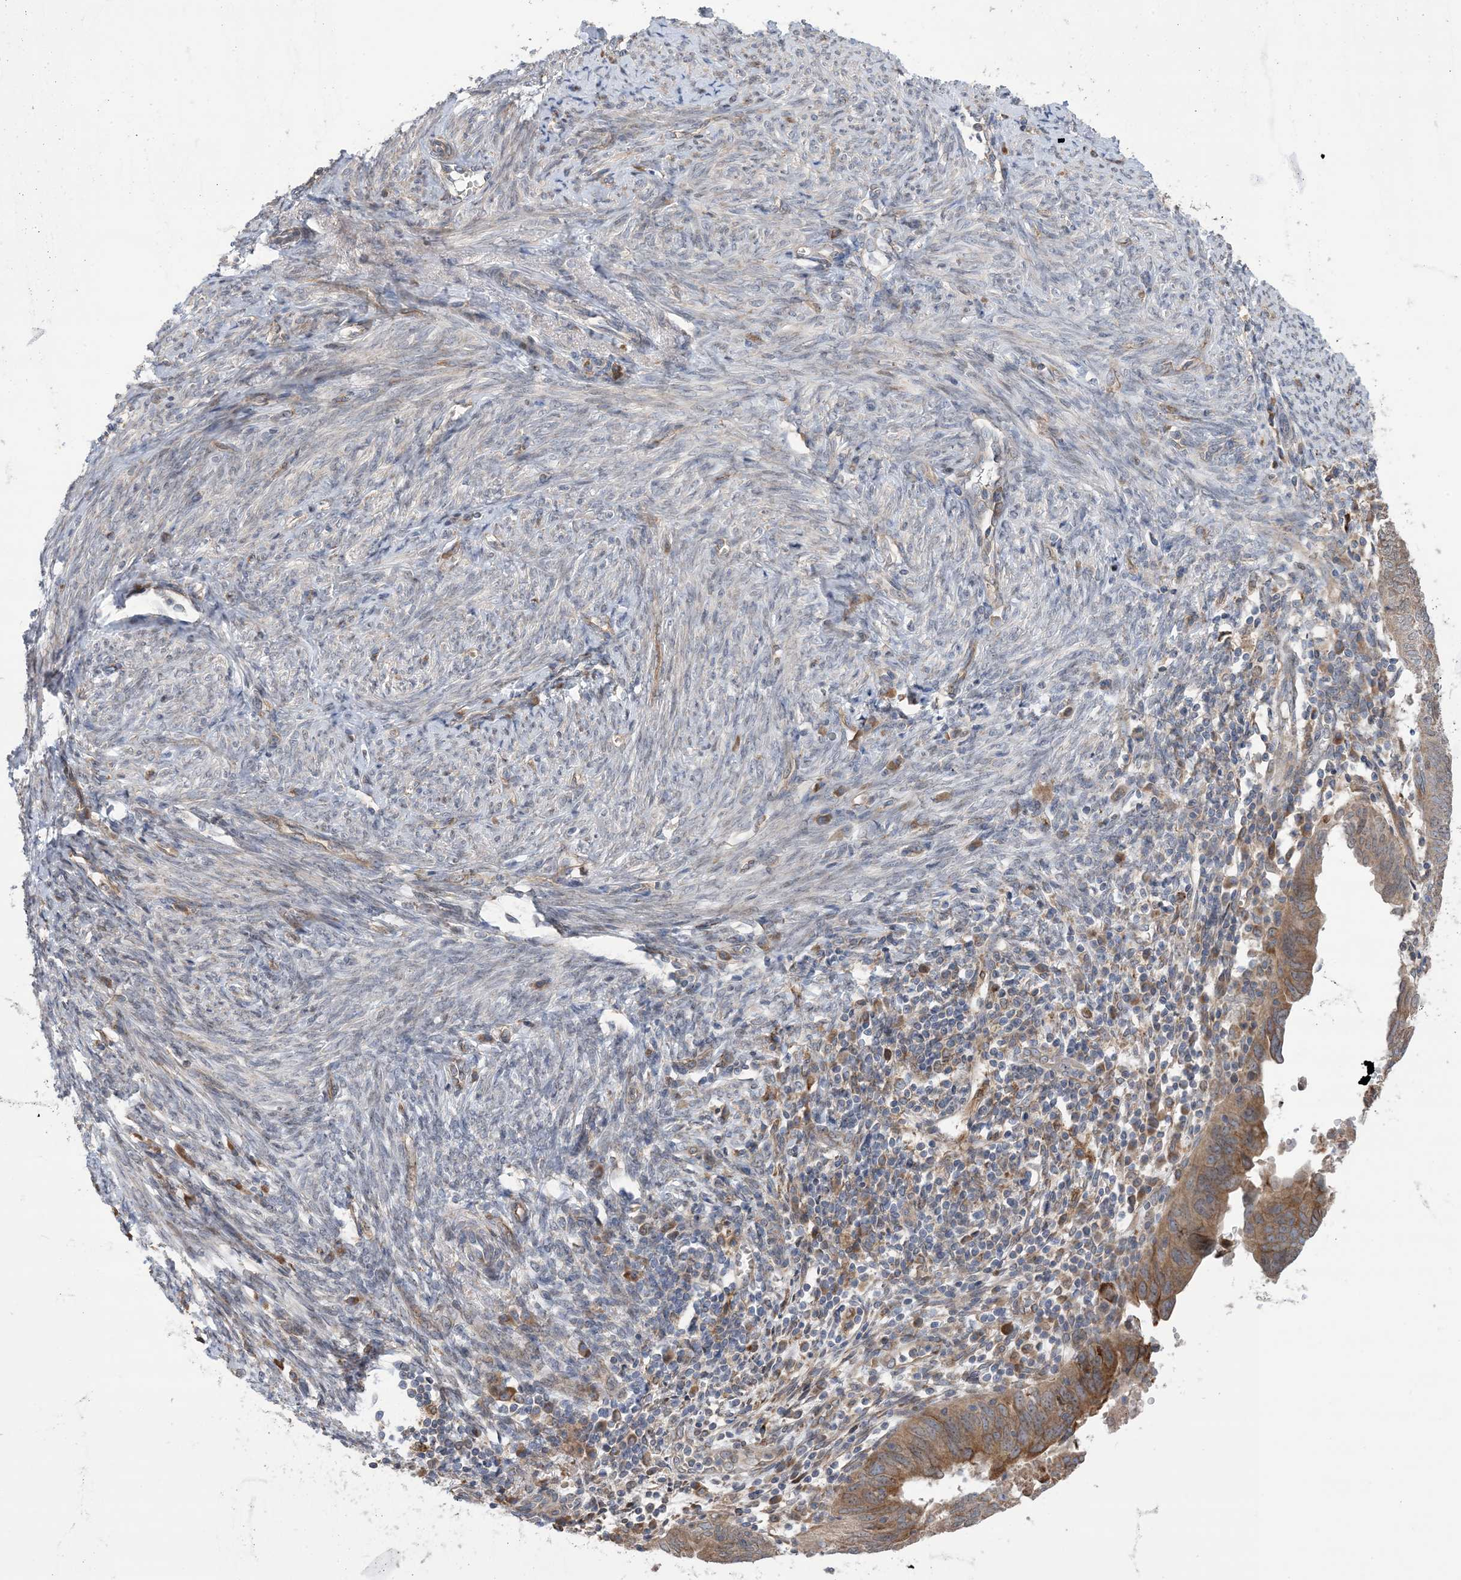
{"staining": {"intensity": "moderate", "quantity": ">75%", "location": "cytoplasmic/membranous"}, "tissue": "endometrial cancer", "cell_type": "Tumor cells", "image_type": "cancer", "snomed": [{"axis": "morphology", "description": "Adenocarcinoma, NOS"}, {"axis": "topography", "description": "Uterus"}], "caption": "The immunohistochemical stain highlights moderate cytoplasmic/membranous staining in tumor cells of endometrial cancer tissue. The protein is stained brown, and the nuclei are stained in blue (DAB IHC with brightfield microscopy, high magnification).", "gene": "CLEC16A", "patient": {"sex": "female", "age": 77}}